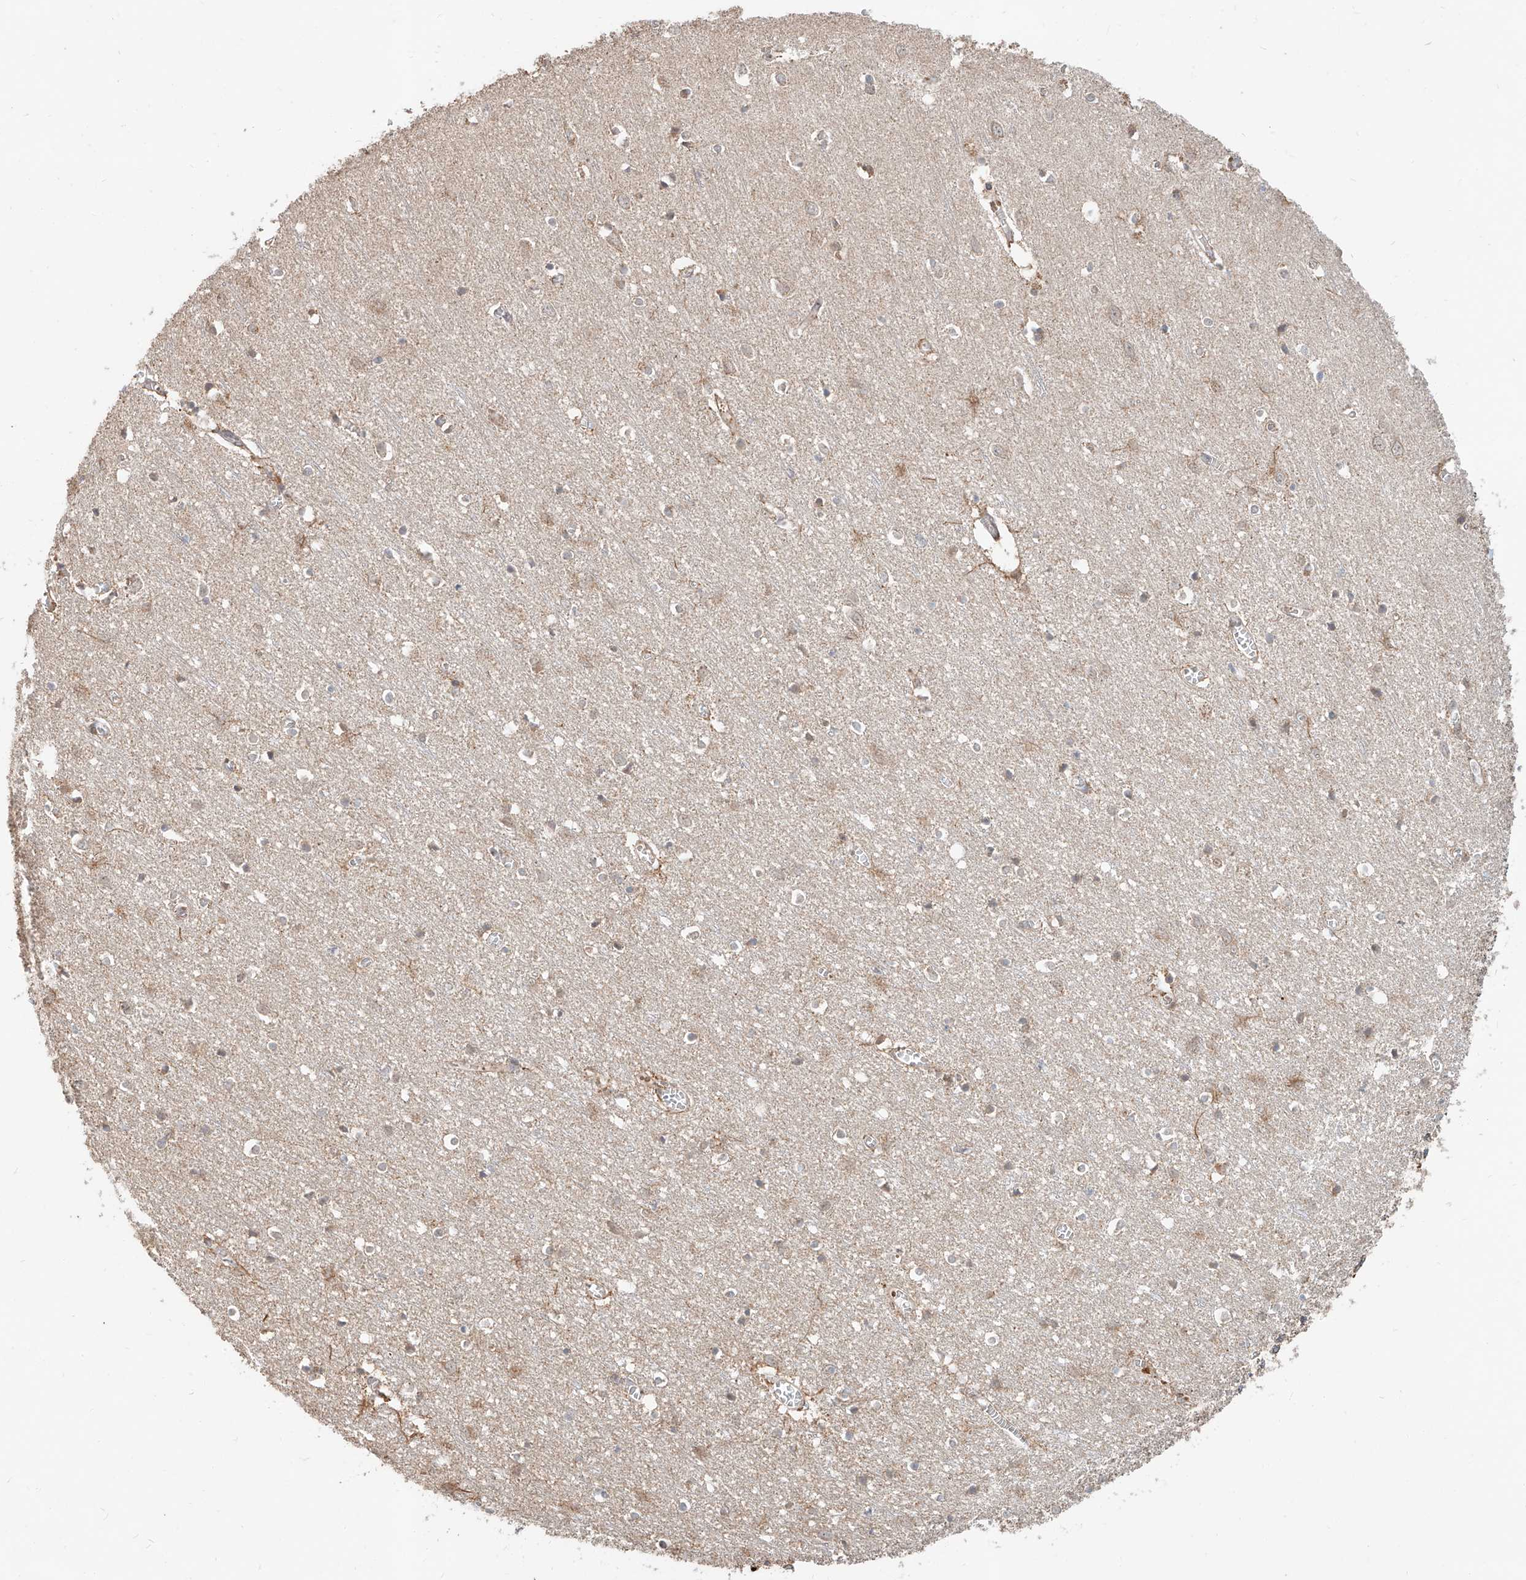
{"staining": {"intensity": "weak", "quantity": "25%-75%", "location": "cytoplasmic/membranous"}, "tissue": "cerebral cortex", "cell_type": "Endothelial cells", "image_type": "normal", "snomed": [{"axis": "morphology", "description": "Normal tissue, NOS"}, {"axis": "topography", "description": "Cerebral cortex"}], "caption": "Immunohistochemical staining of benign cerebral cortex shows weak cytoplasmic/membranous protein positivity in approximately 25%-75% of endothelial cells.", "gene": "STX19", "patient": {"sex": "female", "age": 64}}